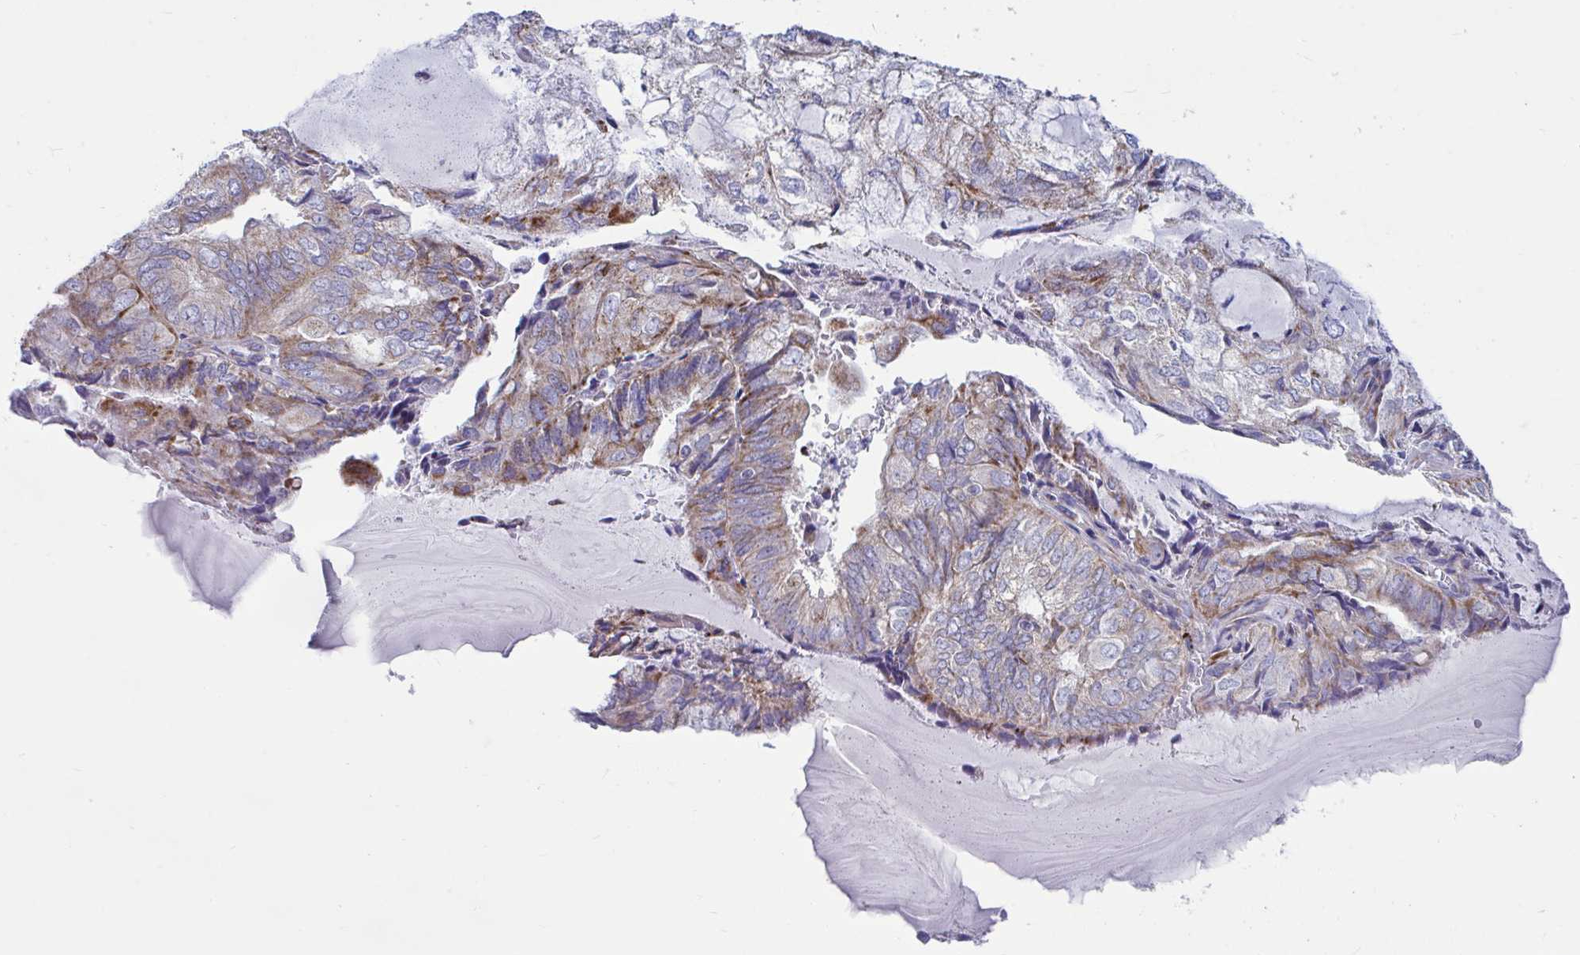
{"staining": {"intensity": "moderate", "quantity": "25%-75%", "location": "cytoplasmic/membranous"}, "tissue": "endometrial cancer", "cell_type": "Tumor cells", "image_type": "cancer", "snomed": [{"axis": "morphology", "description": "Adenocarcinoma, NOS"}, {"axis": "topography", "description": "Endometrium"}], "caption": "Adenocarcinoma (endometrial) stained for a protein exhibits moderate cytoplasmic/membranous positivity in tumor cells. (DAB IHC, brown staining for protein, blue staining for nuclei).", "gene": "OR13A1", "patient": {"sex": "female", "age": 81}}